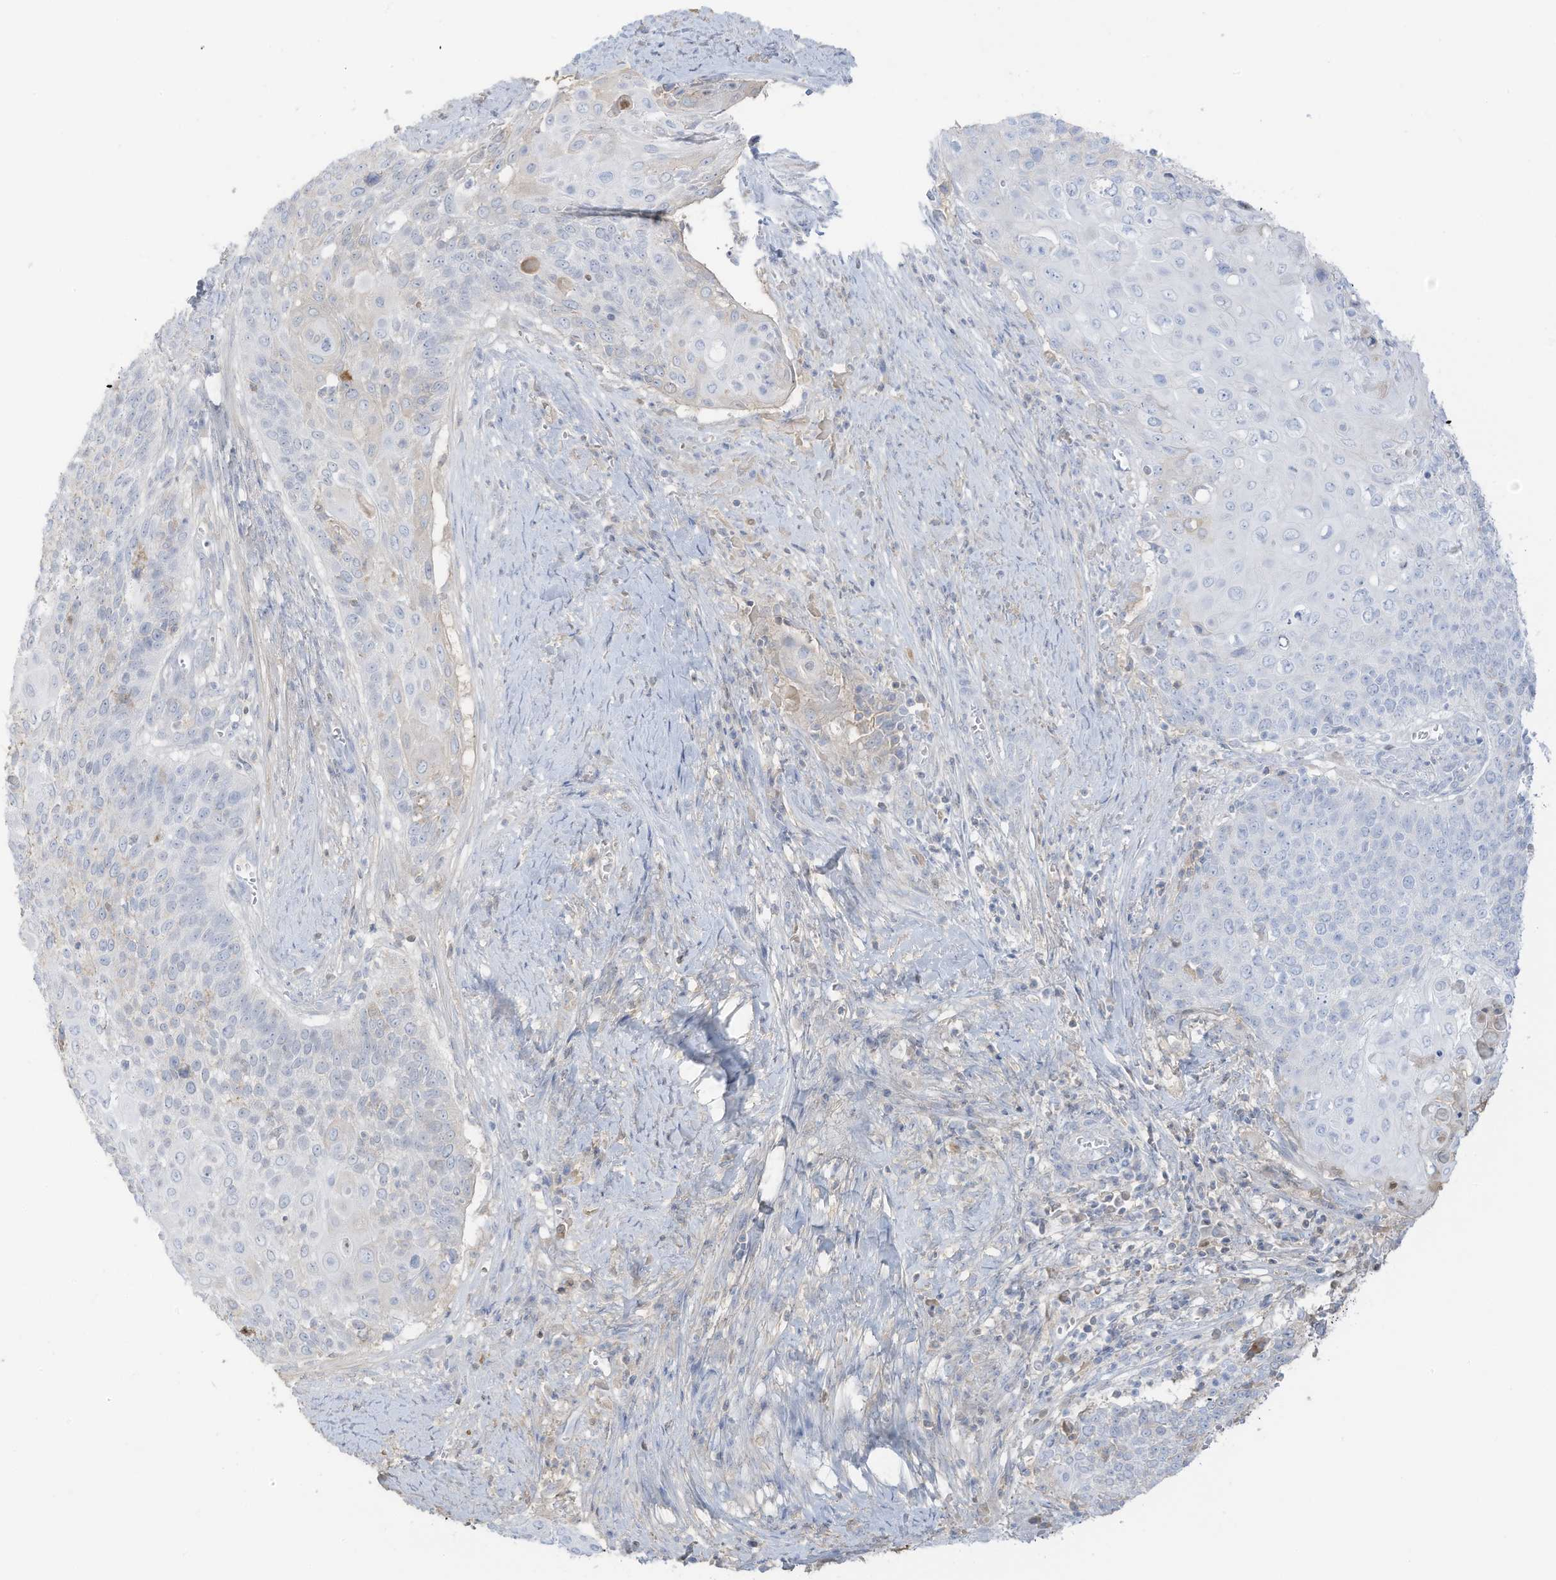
{"staining": {"intensity": "negative", "quantity": "none", "location": "none"}, "tissue": "cervical cancer", "cell_type": "Tumor cells", "image_type": "cancer", "snomed": [{"axis": "morphology", "description": "Squamous cell carcinoma, NOS"}, {"axis": "topography", "description": "Cervix"}], "caption": "Tumor cells are negative for brown protein staining in cervical squamous cell carcinoma.", "gene": "HSD17B13", "patient": {"sex": "female", "age": 39}}